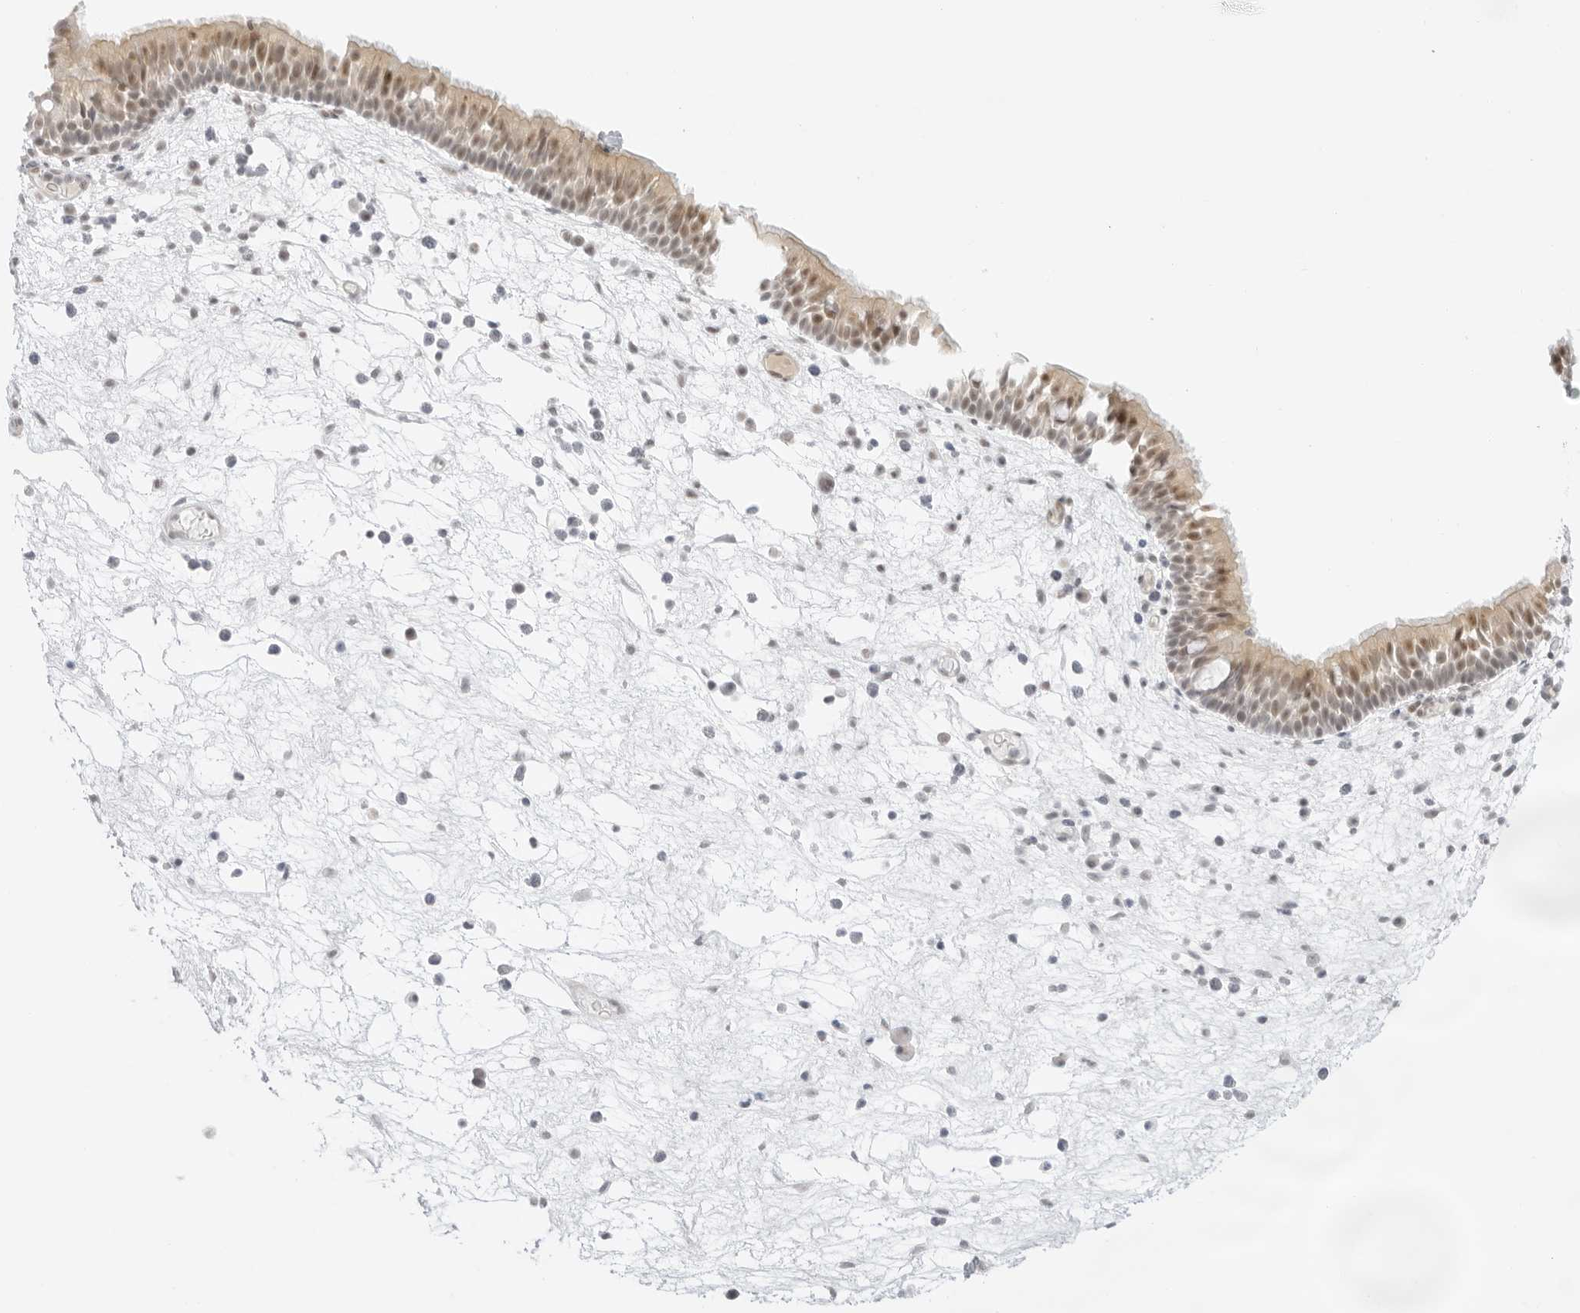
{"staining": {"intensity": "moderate", "quantity": ">75%", "location": "cytoplasmic/membranous,nuclear"}, "tissue": "nasopharynx", "cell_type": "Respiratory epithelial cells", "image_type": "normal", "snomed": [{"axis": "morphology", "description": "Normal tissue, NOS"}, {"axis": "morphology", "description": "Inflammation, NOS"}, {"axis": "morphology", "description": "Malignant melanoma, Metastatic site"}, {"axis": "topography", "description": "Nasopharynx"}], "caption": "A brown stain labels moderate cytoplasmic/membranous,nuclear staining of a protein in respiratory epithelial cells of benign nasopharynx.", "gene": "MED18", "patient": {"sex": "male", "age": 70}}